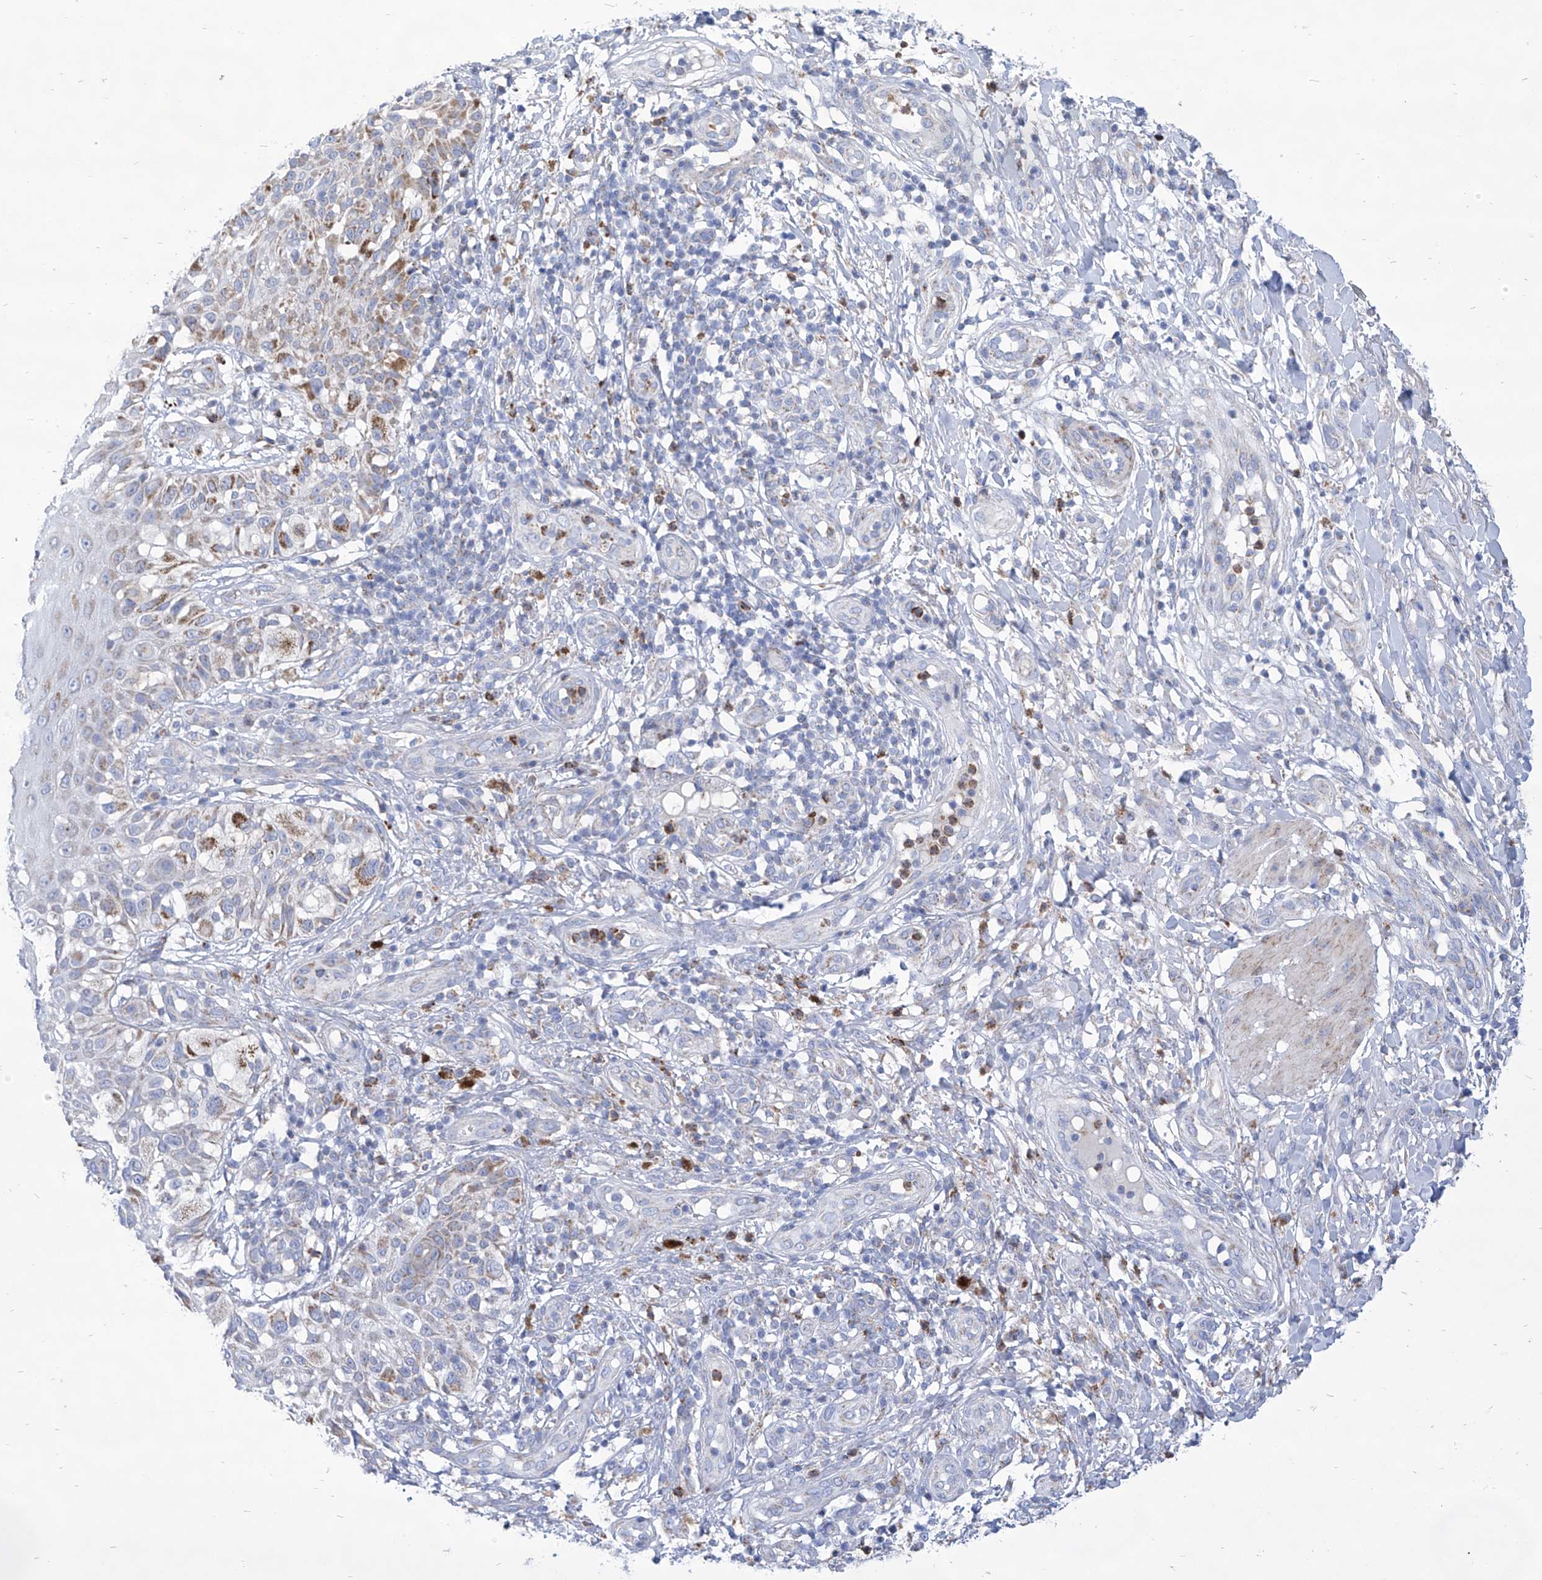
{"staining": {"intensity": "moderate", "quantity": "25%-75%", "location": "cytoplasmic/membranous"}, "tissue": "melanoma", "cell_type": "Tumor cells", "image_type": "cancer", "snomed": [{"axis": "morphology", "description": "Malignant melanoma, NOS"}, {"axis": "topography", "description": "Skin"}], "caption": "Moderate cytoplasmic/membranous expression is identified in approximately 25%-75% of tumor cells in melanoma. The staining is performed using DAB (3,3'-diaminobenzidine) brown chromogen to label protein expression. The nuclei are counter-stained blue using hematoxylin.", "gene": "COQ3", "patient": {"sex": "female", "age": 81}}